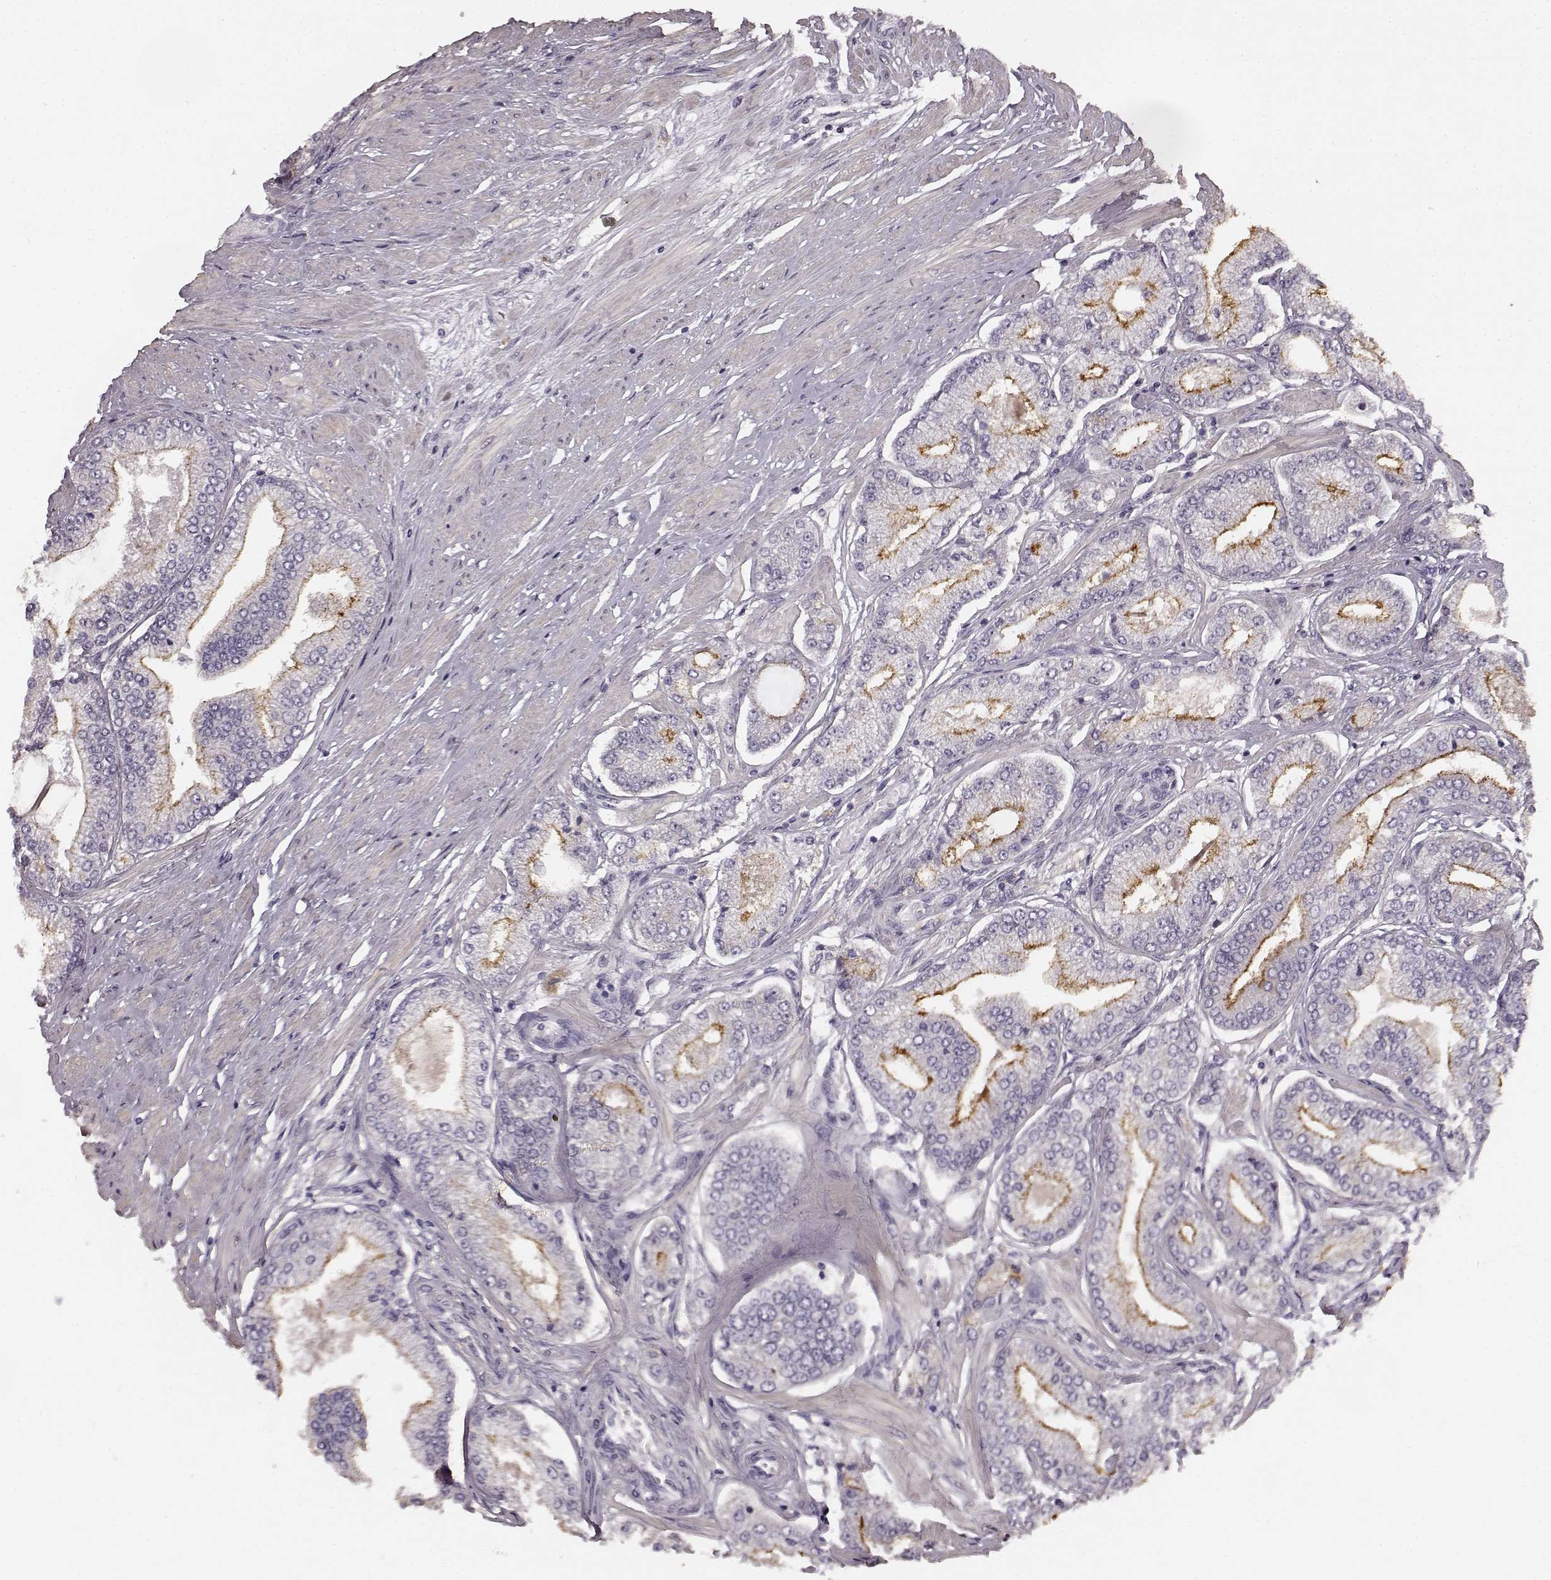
{"staining": {"intensity": "moderate", "quantity": "25%-75%", "location": "cytoplasmic/membranous"}, "tissue": "prostate cancer", "cell_type": "Tumor cells", "image_type": "cancer", "snomed": [{"axis": "morphology", "description": "Adenocarcinoma, Low grade"}, {"axis": "topography", "description": "Prostate"}], "caption": "Prostate cancer (adenocarcinoma (low-grade)) stained with a brown dye displays moderate cytoplasmic/membranous positive positivity in about 25%-75% of tumor cells.", "gene": "RIT2", "patient": {"sex": "male", "age": 55}}